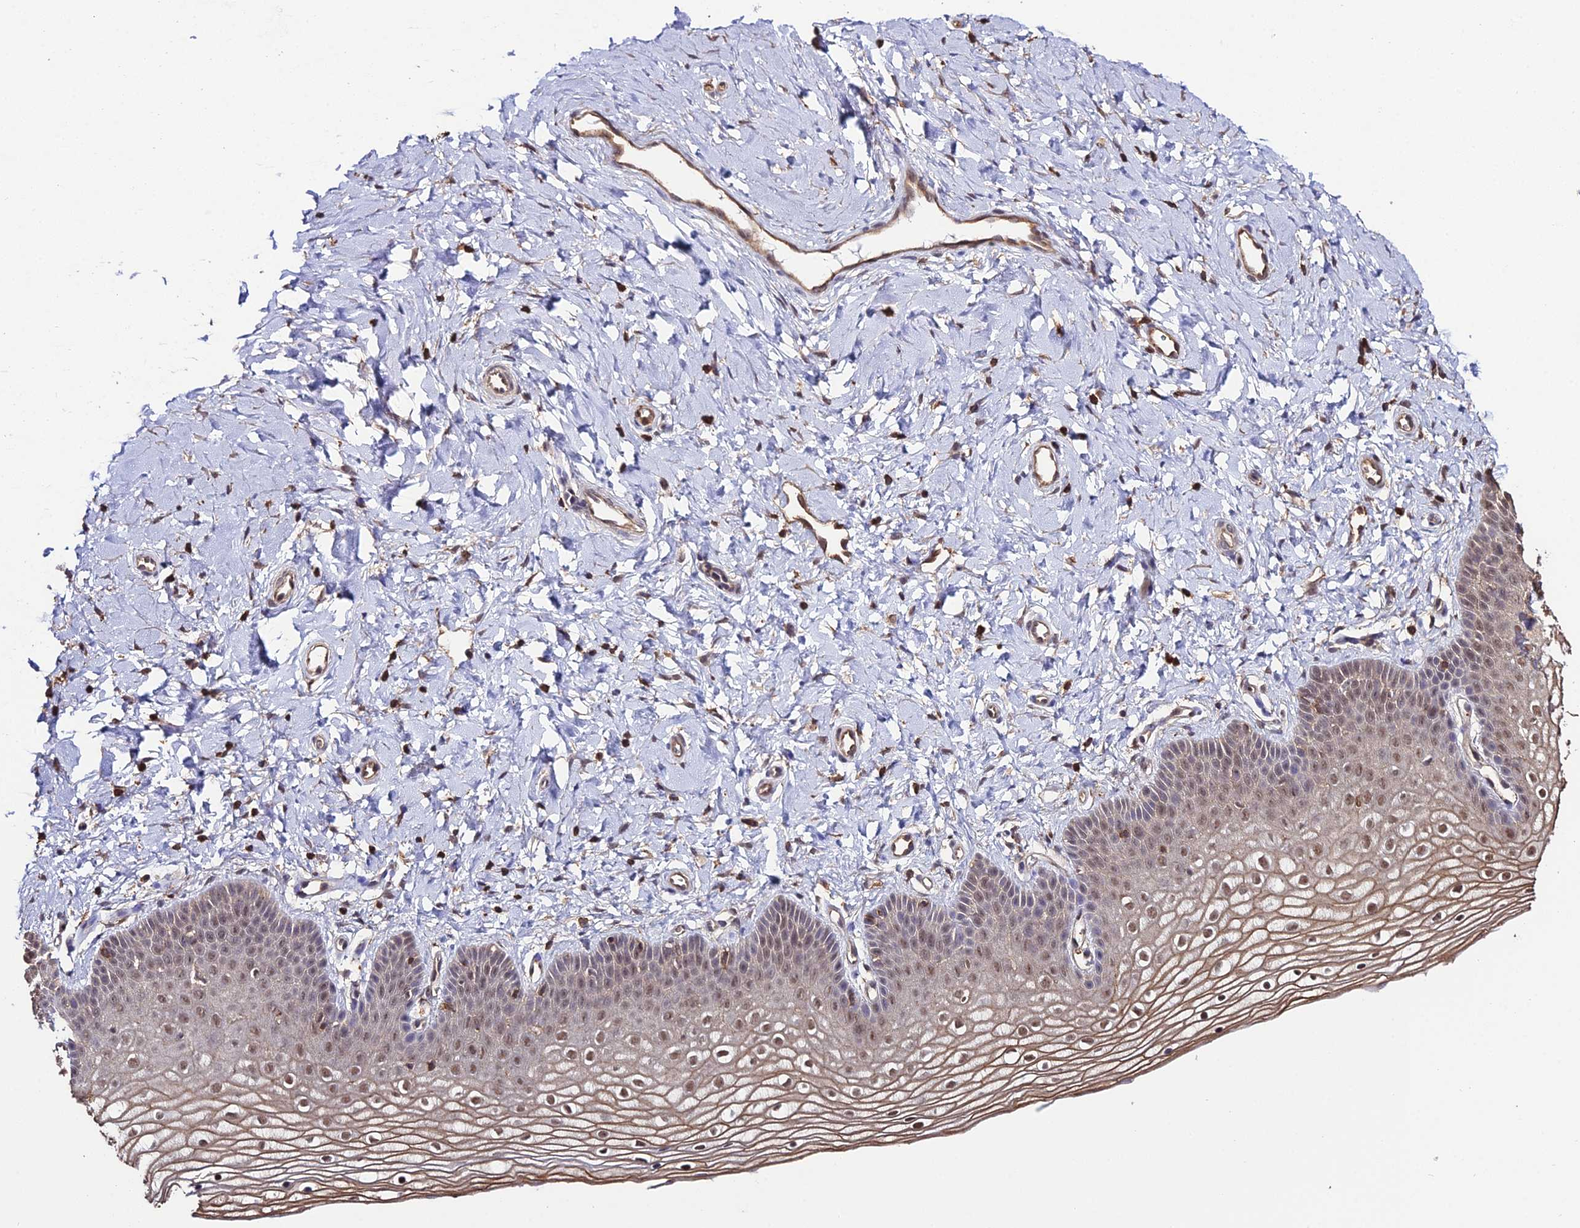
{"staining": {"intensity": "moderate", "quantity": ">75%", "location": "nuclear"}, "tissue": "vagina", "cell_type": "Squamous epithelial cells", "image_type": "normal", "snomed": [{"axis": "morphology", "description": "Normal tissue, NOS"}, {"axis": "topography", "description": "Vagina"}], "caption": "Immunohistochemistry (IHC) image of unremarkable human vagina stained for a protein (brown), which reveals medium levels of moderate nuclear staining in about >75% of squamous epithelial cells.", "gene": "PPP4C", "patient": {"sex": "female", "age": 68}}